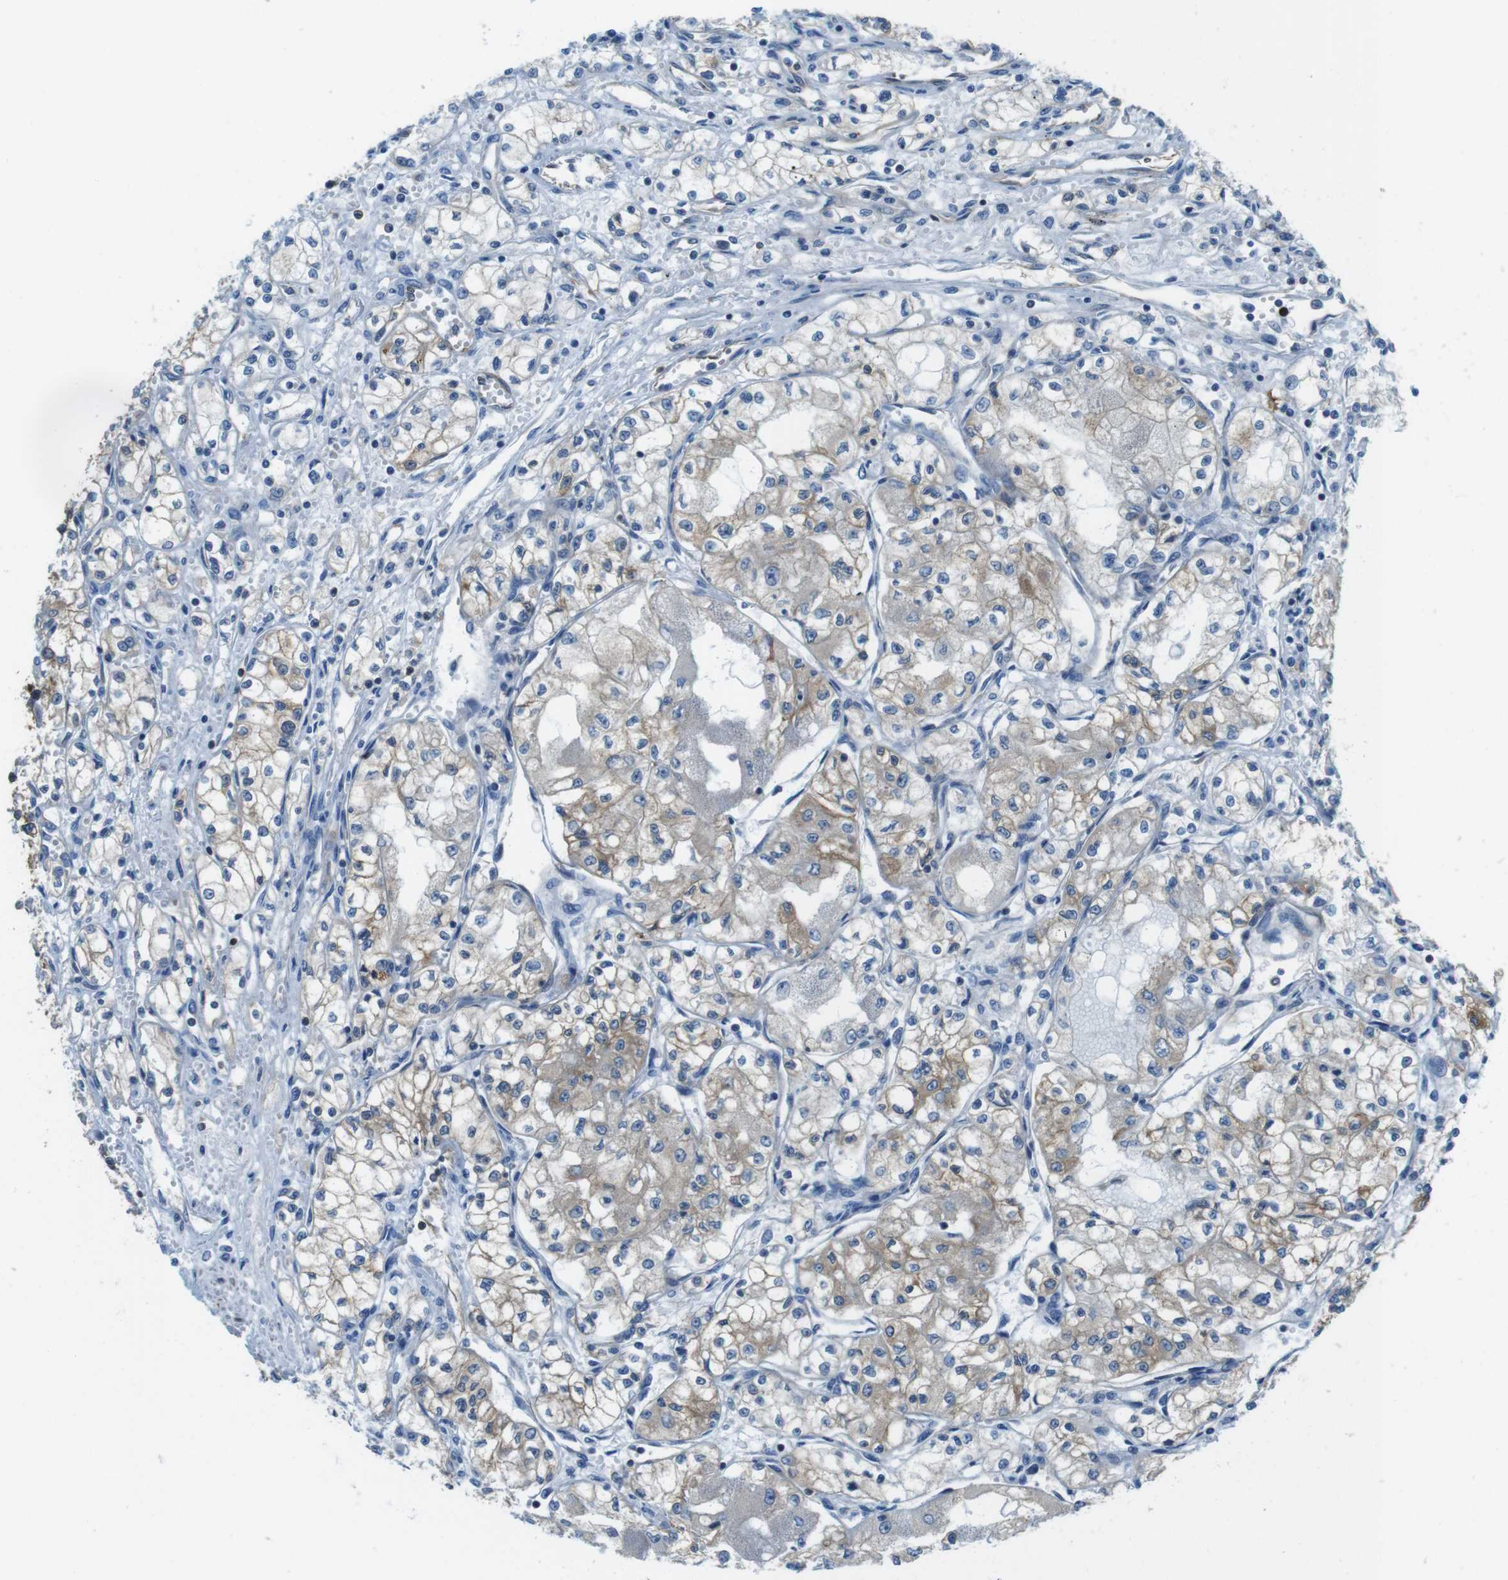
{"staining": {"intensity": "weak", "quantity": "25%-75%", "location": "cytoplasmic/membranous"}, "tissue": "renal cancer", "cell_type": "Tumor cells", "image_type": "cancer", "snomed": [{"axis": "morphology", "description": "Normal tissue, NOS"}, {"axis": "morphology", "description": "Adenocarcinoma, NOS"}, {"axis": "topography", "description": "Kidney"}], "caption": "Approximately 25%-75% of tumor cells in renal cancer (adenocarcinoma) show weak cytoplasmic/membranous protein expression as visualized by brown immunohistochemical staining.", "gene": "TES", "patient": {"sex": "male", "age": 59}}